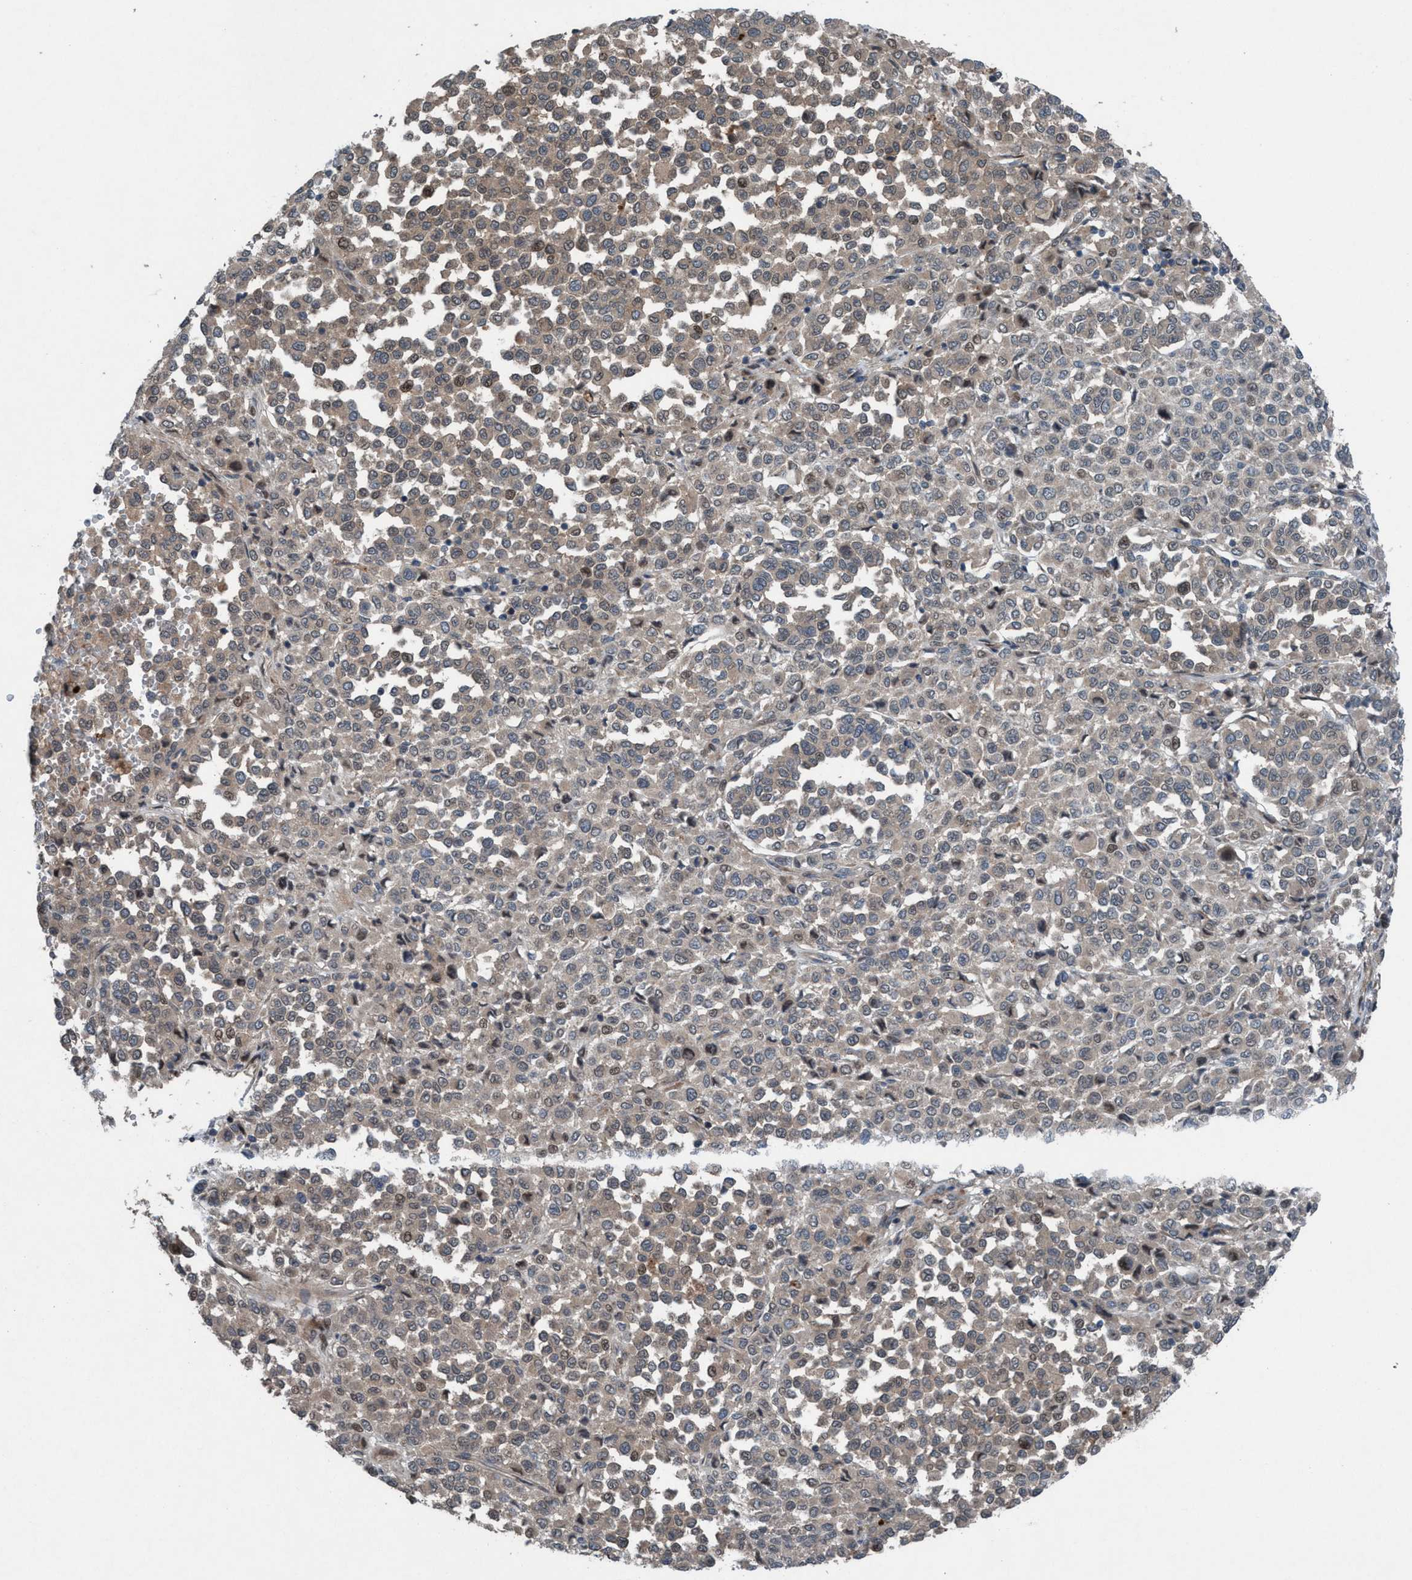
{"staining": {"intensity": "weak", "quantity": "25%-75%", "location": "cytoplasmic/membranous"}, "tissue": "melanoma", "cell_type": "Tumor cells", "image_type": "cancer", "snomed": [{"axis": "morphology", "description": "Malignant melanoma, Metastatic site"}, {"axis": "topography", "description": "Pancreas"}], "caption": "Human melanoma stained with a brown dye shows weak cytoplasmic/membranous positive expression in about 25%-75% of tumor cells.", "gene": "NISCH", "patient": {"sex": "female", "age": 30}}